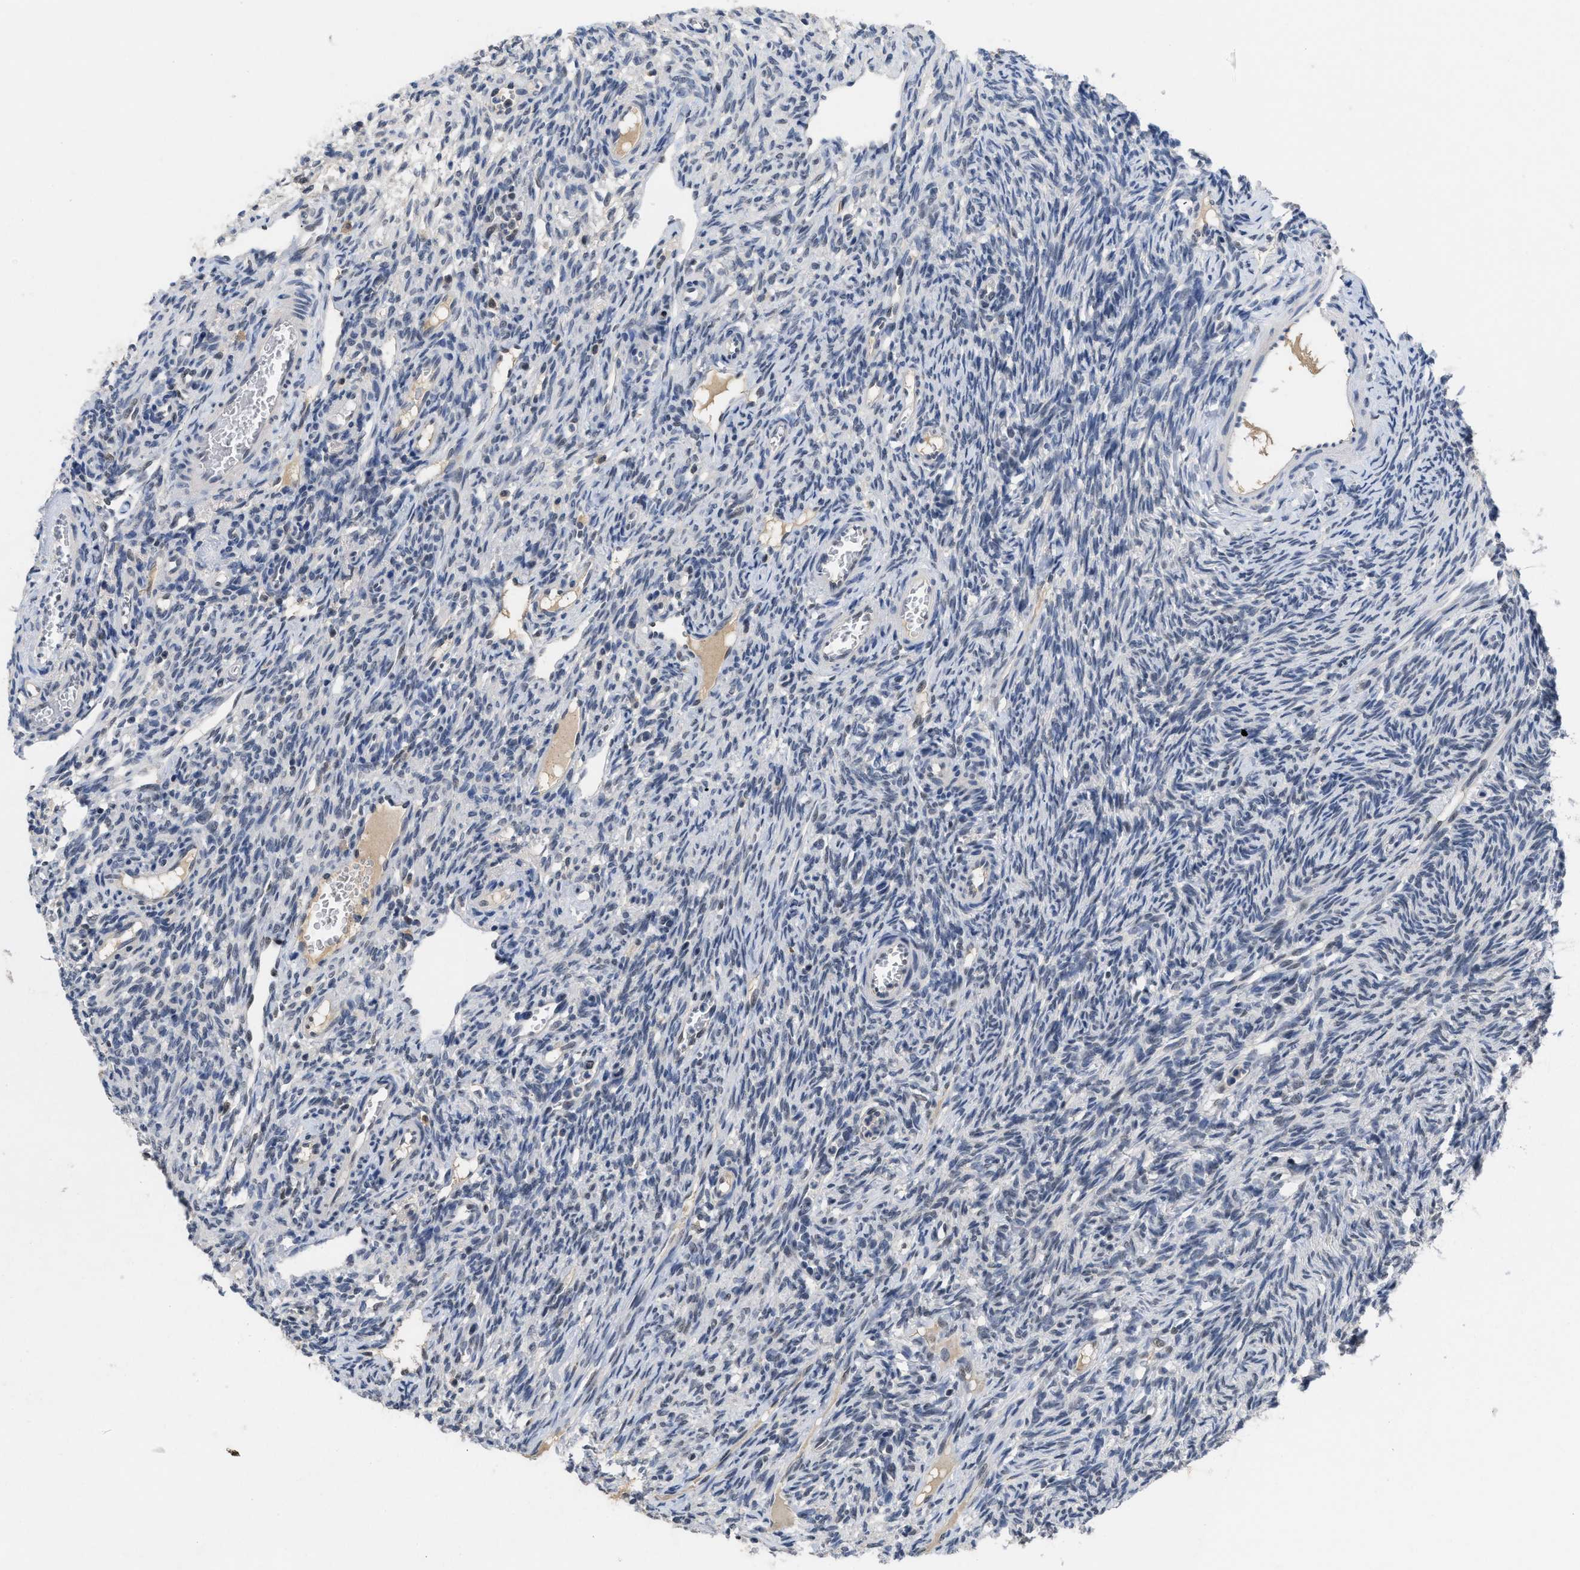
{"staining": {"intensity": "weak", "quantity": "25%-75%", "location": "nuclear"}, "tissue": "ovary", "cell_type": "Follicle cells", "image_type": "normal", "snomed": [{"axis": "morphology", "description": "Normal tissue, NOS"}, {"axis": "topography", "description": "Ovary"}], "caption": "Ovary stained with a brown dye reveals weak nuclear positive staining in approximately 25%-75% of follicle cells.", "gene": "GGNBP2", "patient": {"sex": "female", "age": 33}}